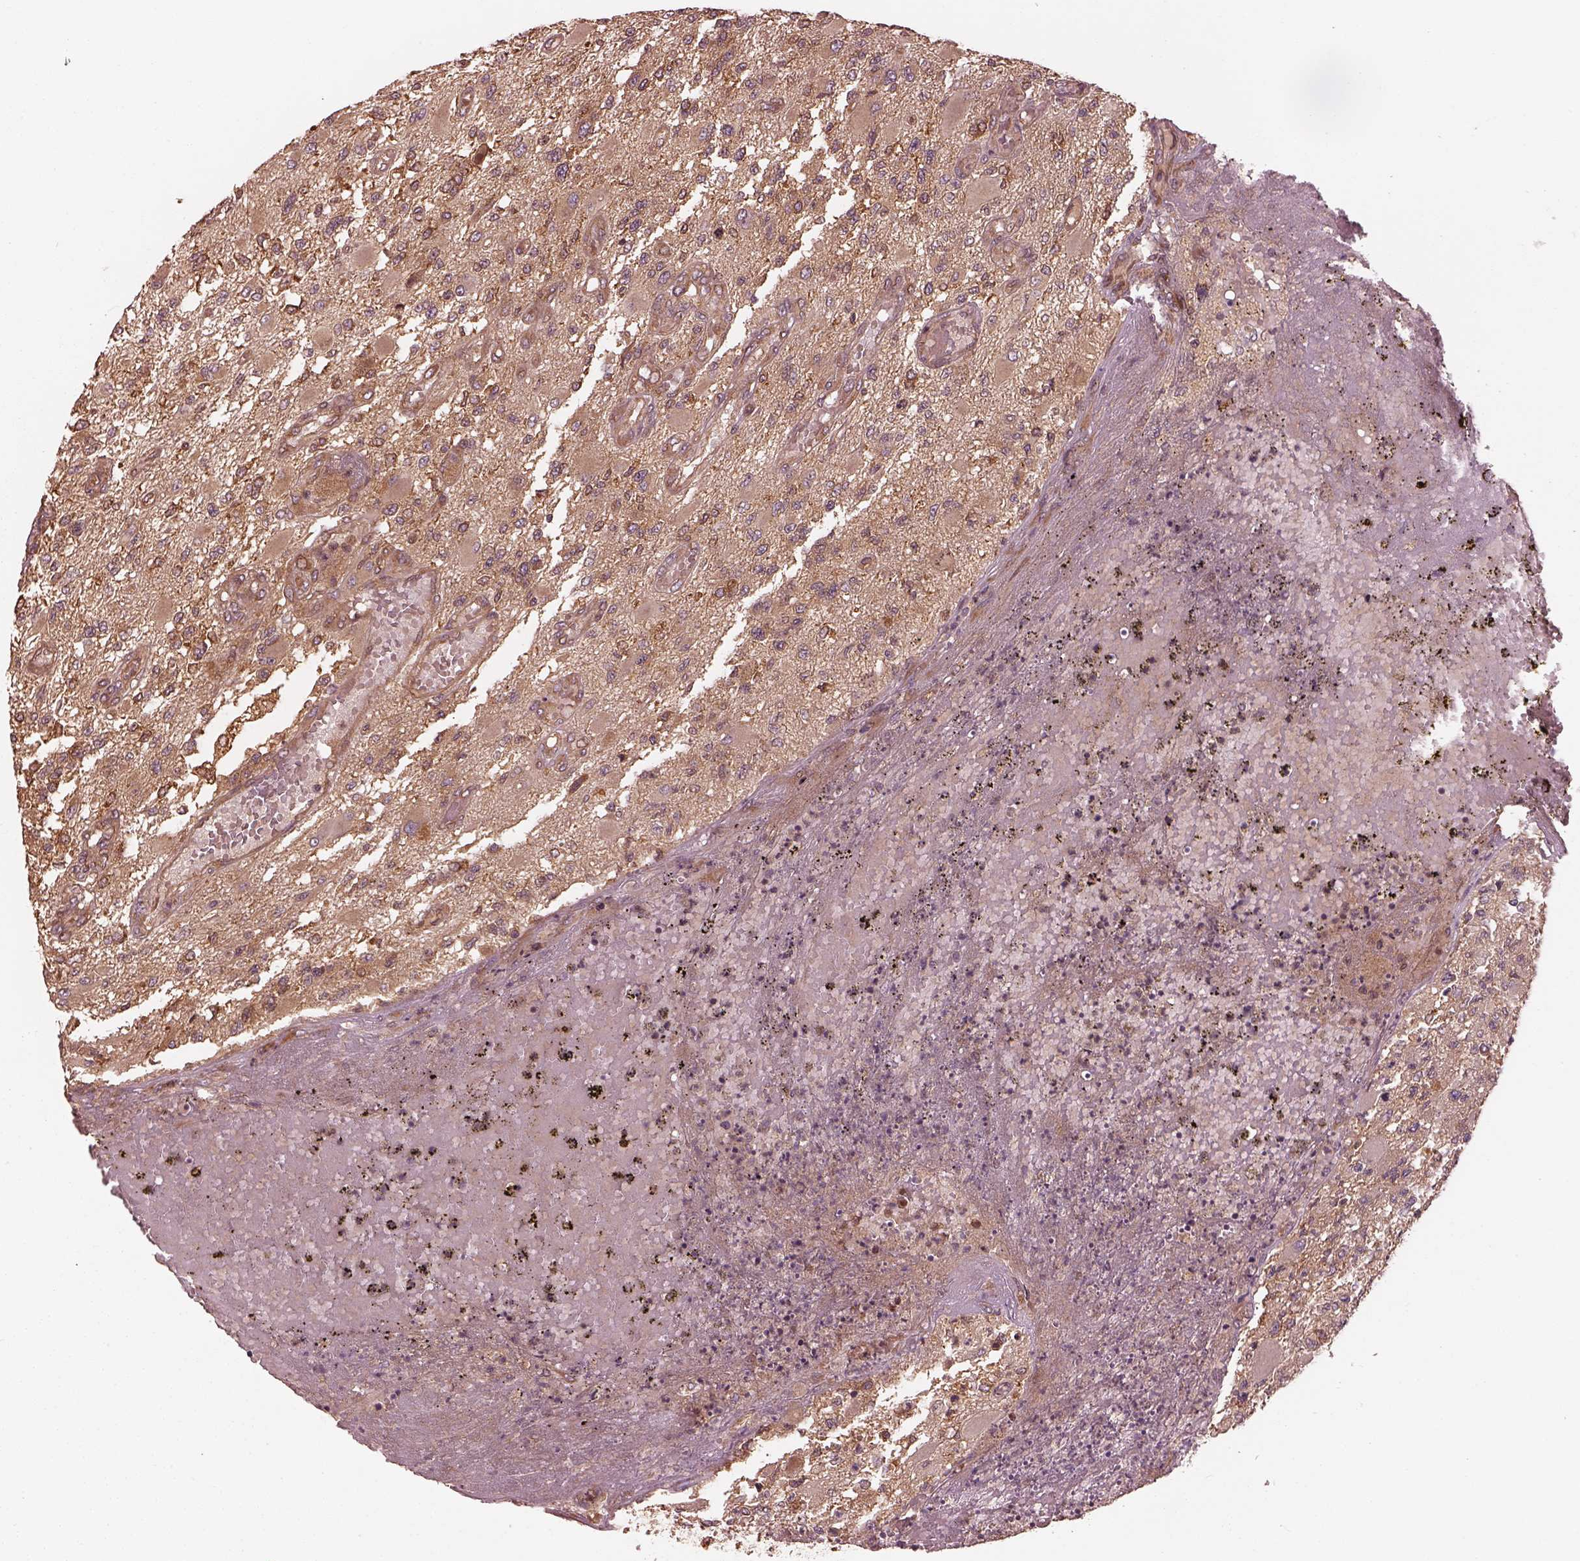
{"staining": {"intensity": "weak", "quantity": ">75%", "location": "cytoplasmic/membranous"}, "tissue": "glioma", "cell_type": "Tumor cells", "image_type": "cancer", "snomed": [{"axis": "morphology", "description": "Glioma, malignant, High grade"}, {"axis": "topography", "description": "Brain"}], "caption": "Human malignant glioma (high-grade) stained with a brown dye demonstrates weak cytoplasmic/membranous positive positivity in about >75% of tumor cells.", "gene": "PIK3R2", "patient": {"sex": "female", "age": 63}}